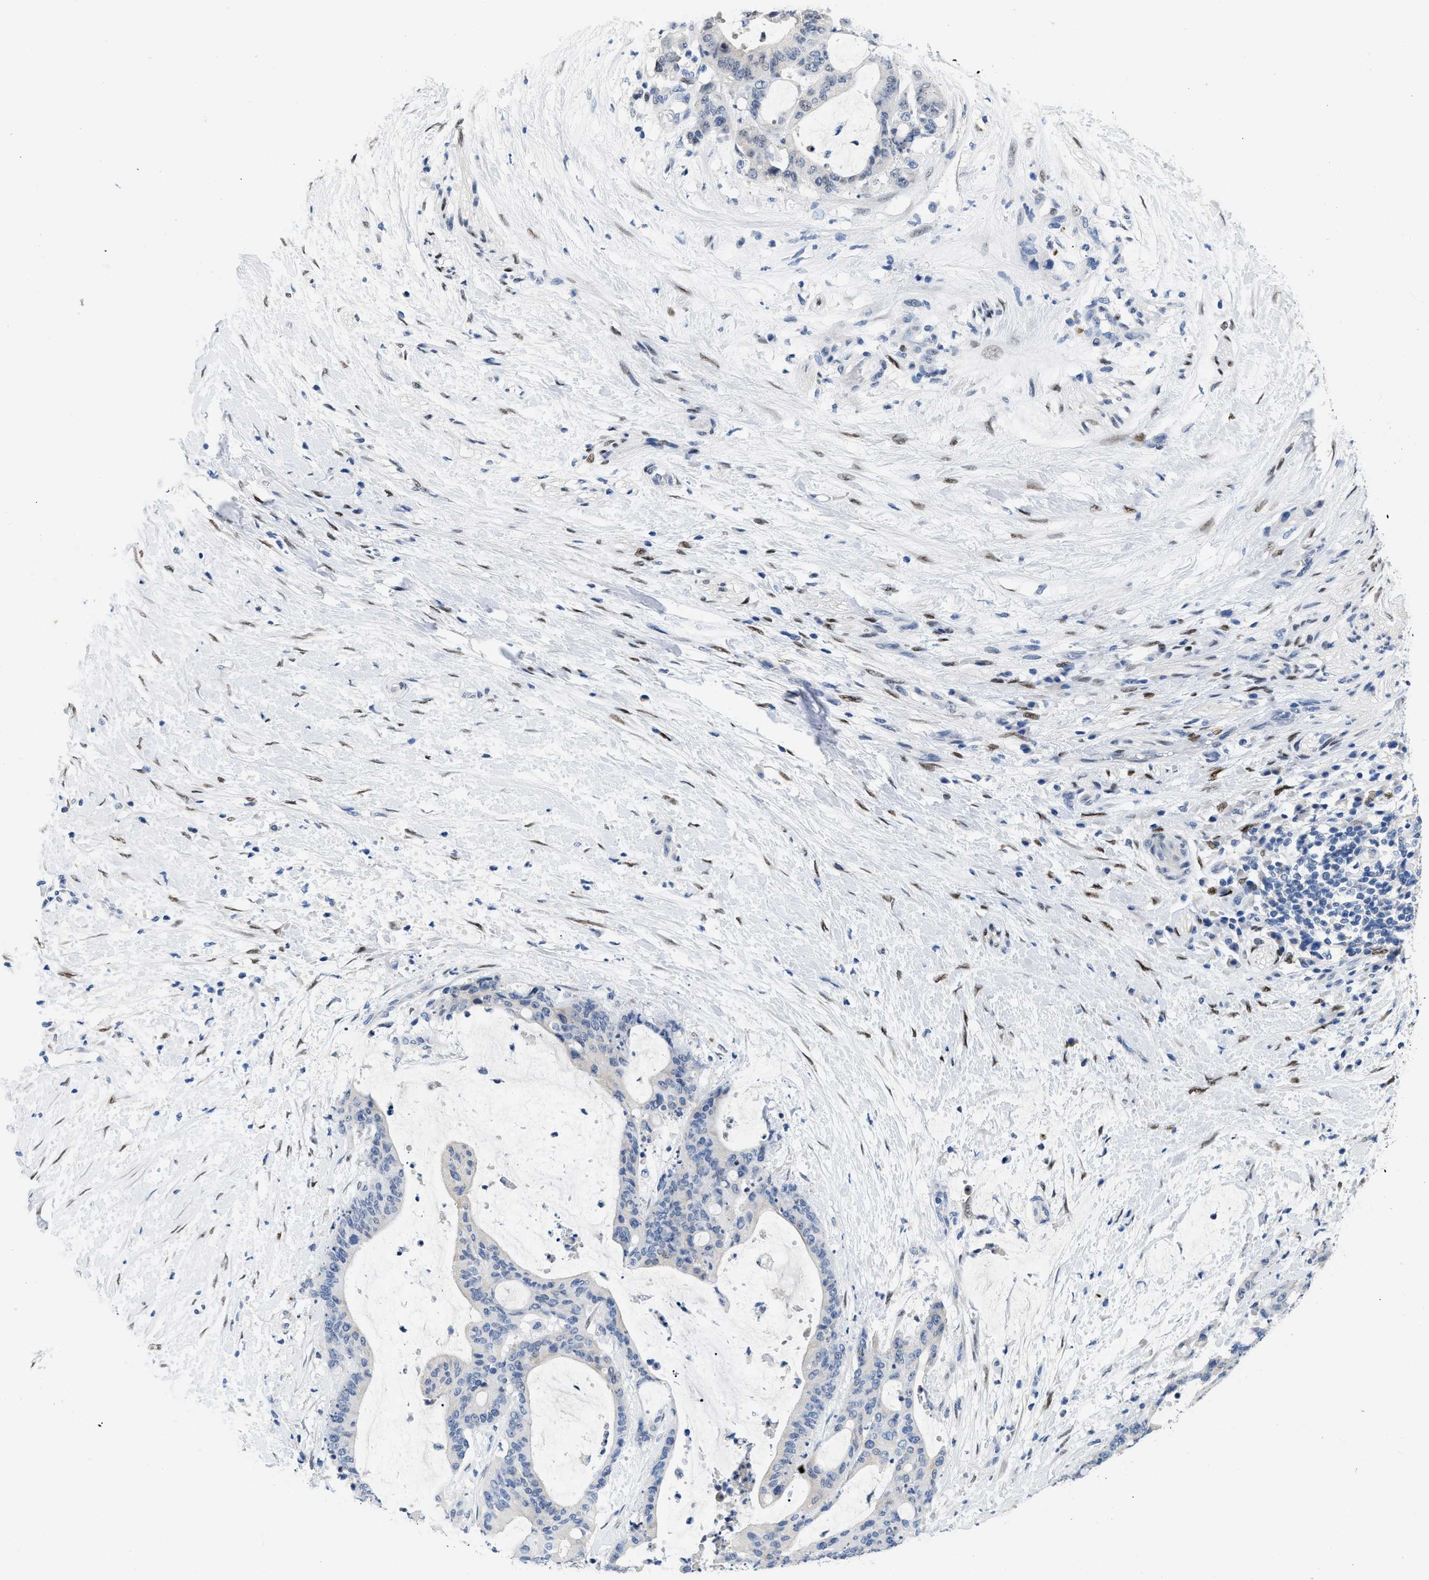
{"staining": {"intensity": "negative", "quantity": "none", "location": "none"}, "tissue": "liver cancer", "cell_type": "Tumor cells", "image_type": "cancer", "snomed": [{"axis": "morphology", "description": "Cholangiocarcinoma"}, {"axis": "topography", "description": "Liver"}], "caption": "Liver cancer (cholangiocarcinoma) was stained to show a protein in brown. There is no significant expression in tumor cells. The staining is performed using DAB brown chromogen with nuclei counter-stained in using hematoxylin.", "gene": "NFIX", "patient": {"sex": "female", "age": 73}}